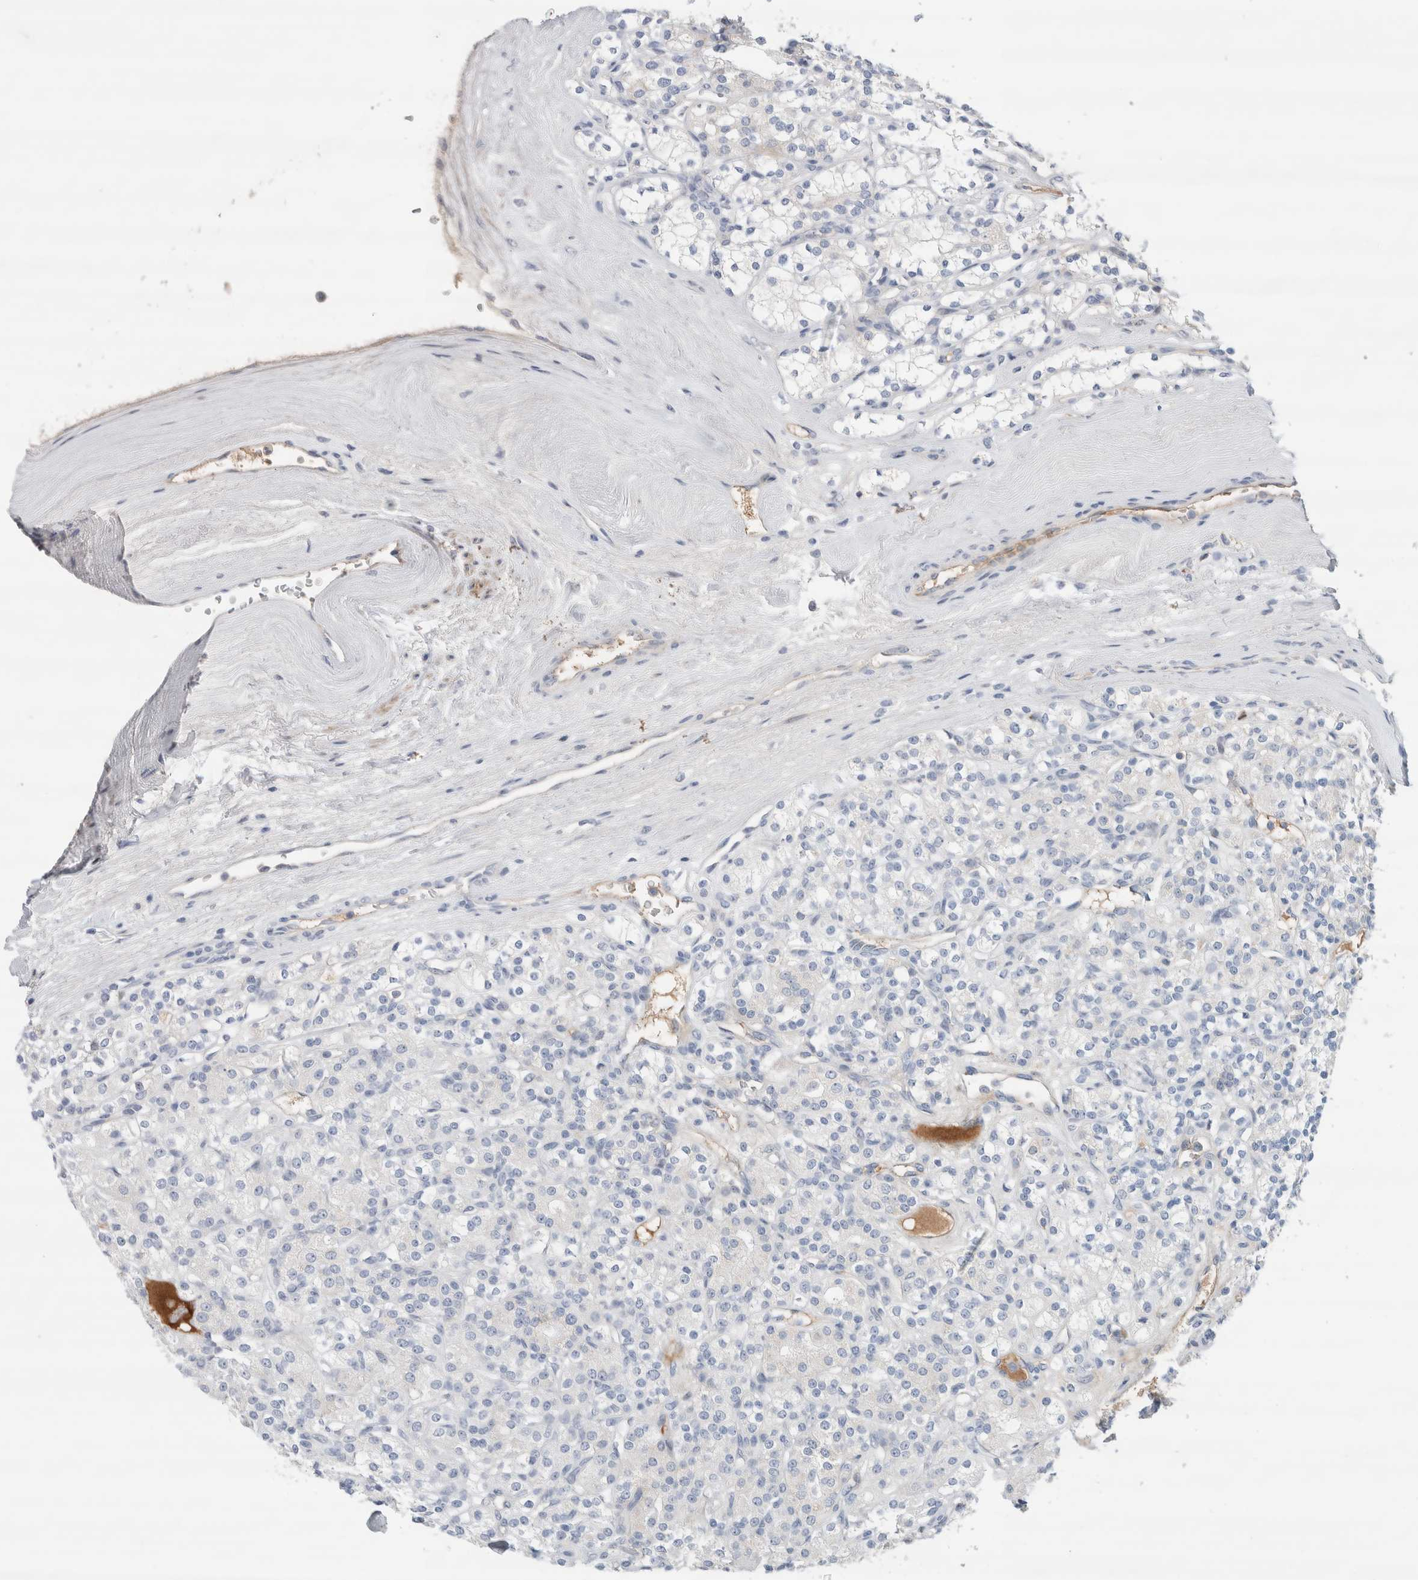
{"staining": {"intensity": "negative", "quantity": "none", "location": "none"}, "tissue": "renal cancer", "cell_type": "Tumor cells", "image_type": "cancer", "snomed": [{"axis": "morphology", "description": "Adenocarcinoma, NOS"}, {"axis": "topography", "description": "Kidney"}], "caption": "Micrograph shows no significant protein positivity in tumor cells of renal cancer (adenocarcinoma).", "gene": "ECHDC2", "patient": {"sex": "male", "age": 77}}